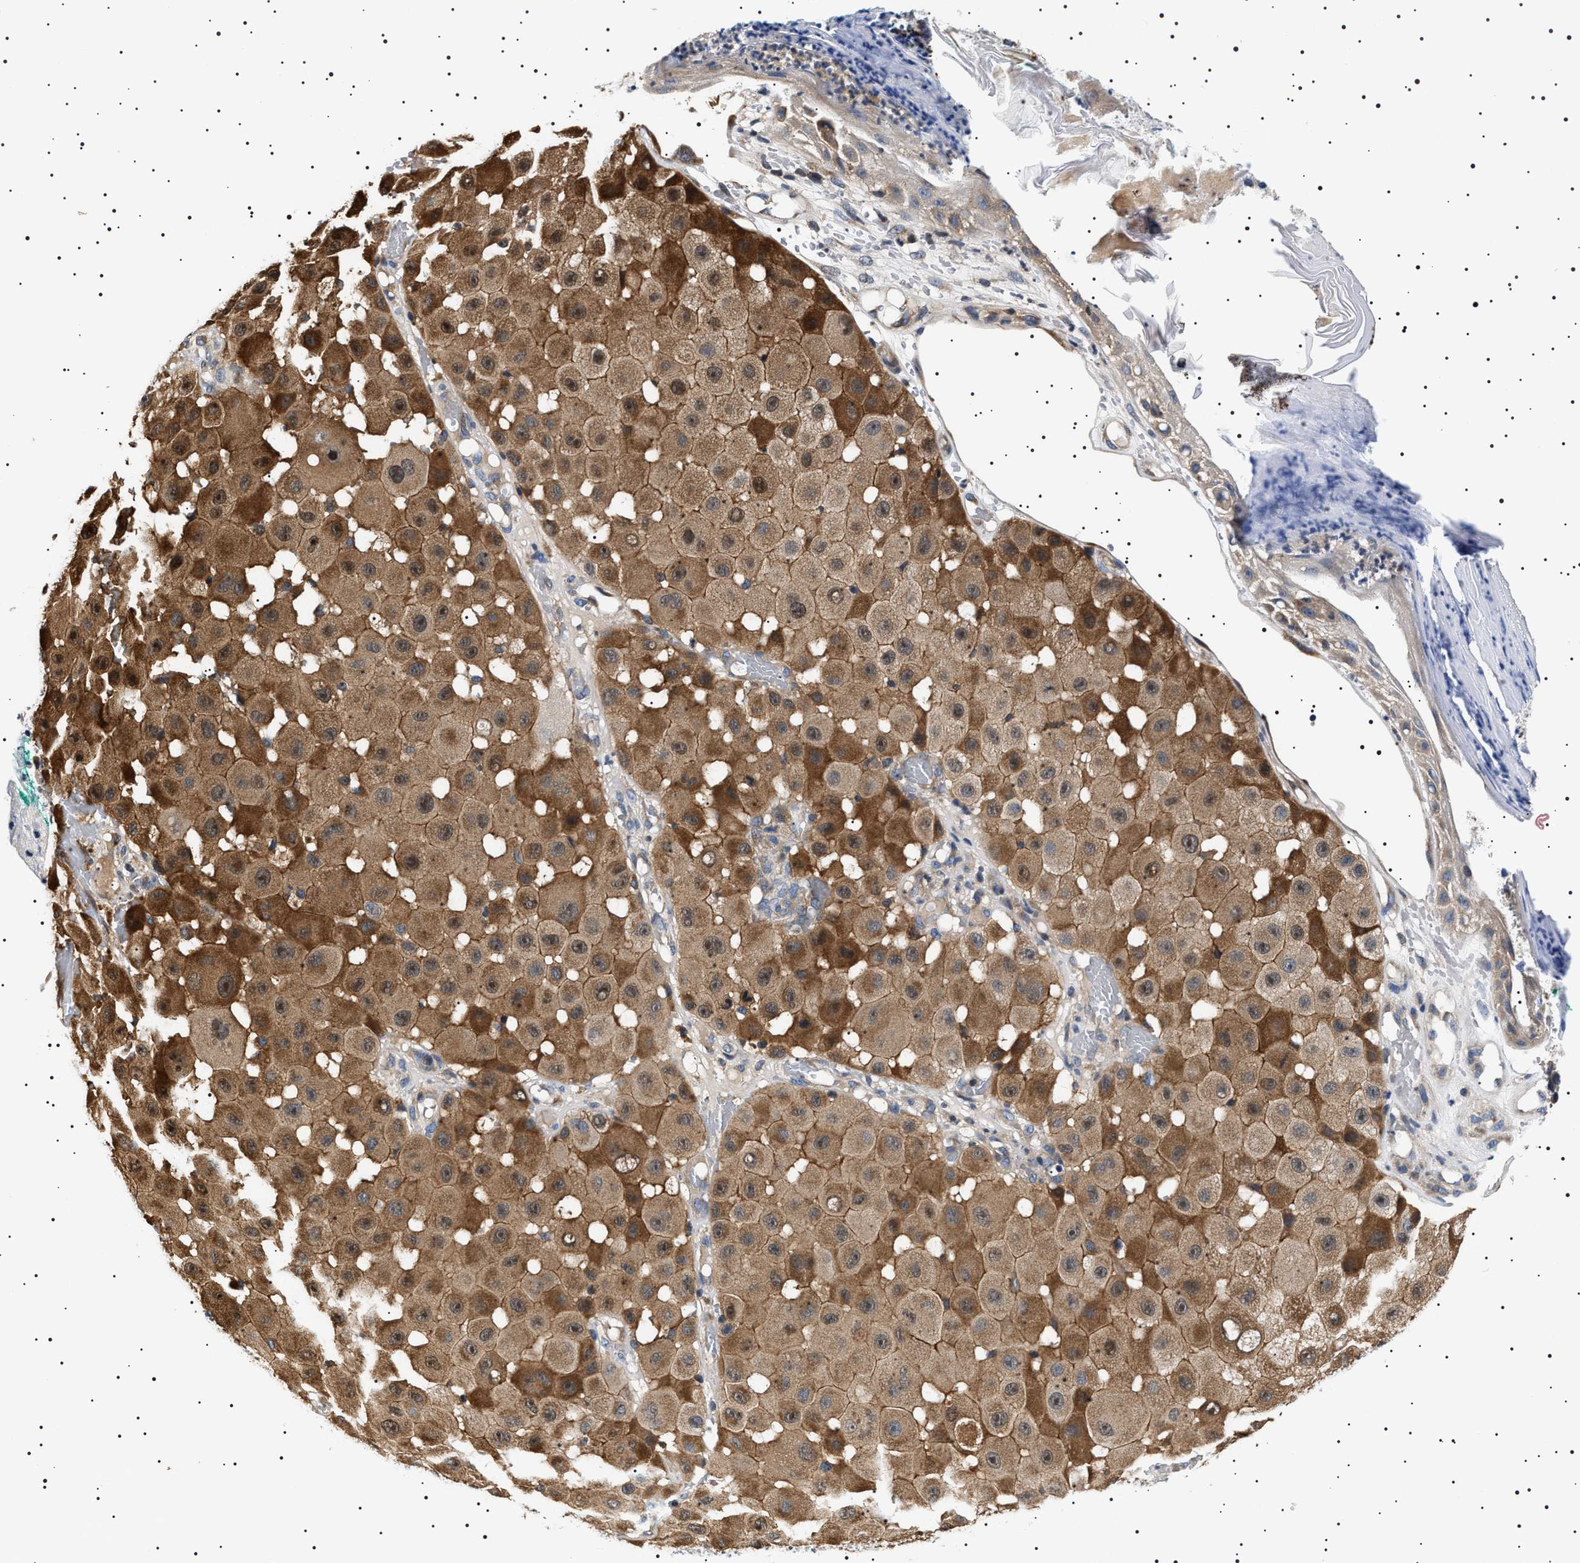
{"staining": {"intensity": "moderate", "quantity": ">75%", "location": "cytoplasmic/membranous,nuclear"}, "tissue": "melanoma", "cell_type": "Tumor cells", "image_type": "cancer", "snomed": [{"axis": "morphology", "description": "Malignant melanoma, NOS"}, {"axis": "topography", "description": "Skin"}], "caption": "This photomicrograph exhibits immunohistochemistry (IHC) staining of human malignant melanoma, with medium moderate cytoplasmic/membranous and nuclear expression in approximately >75% of tumor cells.", "gene": "SLC4A7", "patient": {"sex": "female", "age": 81}}